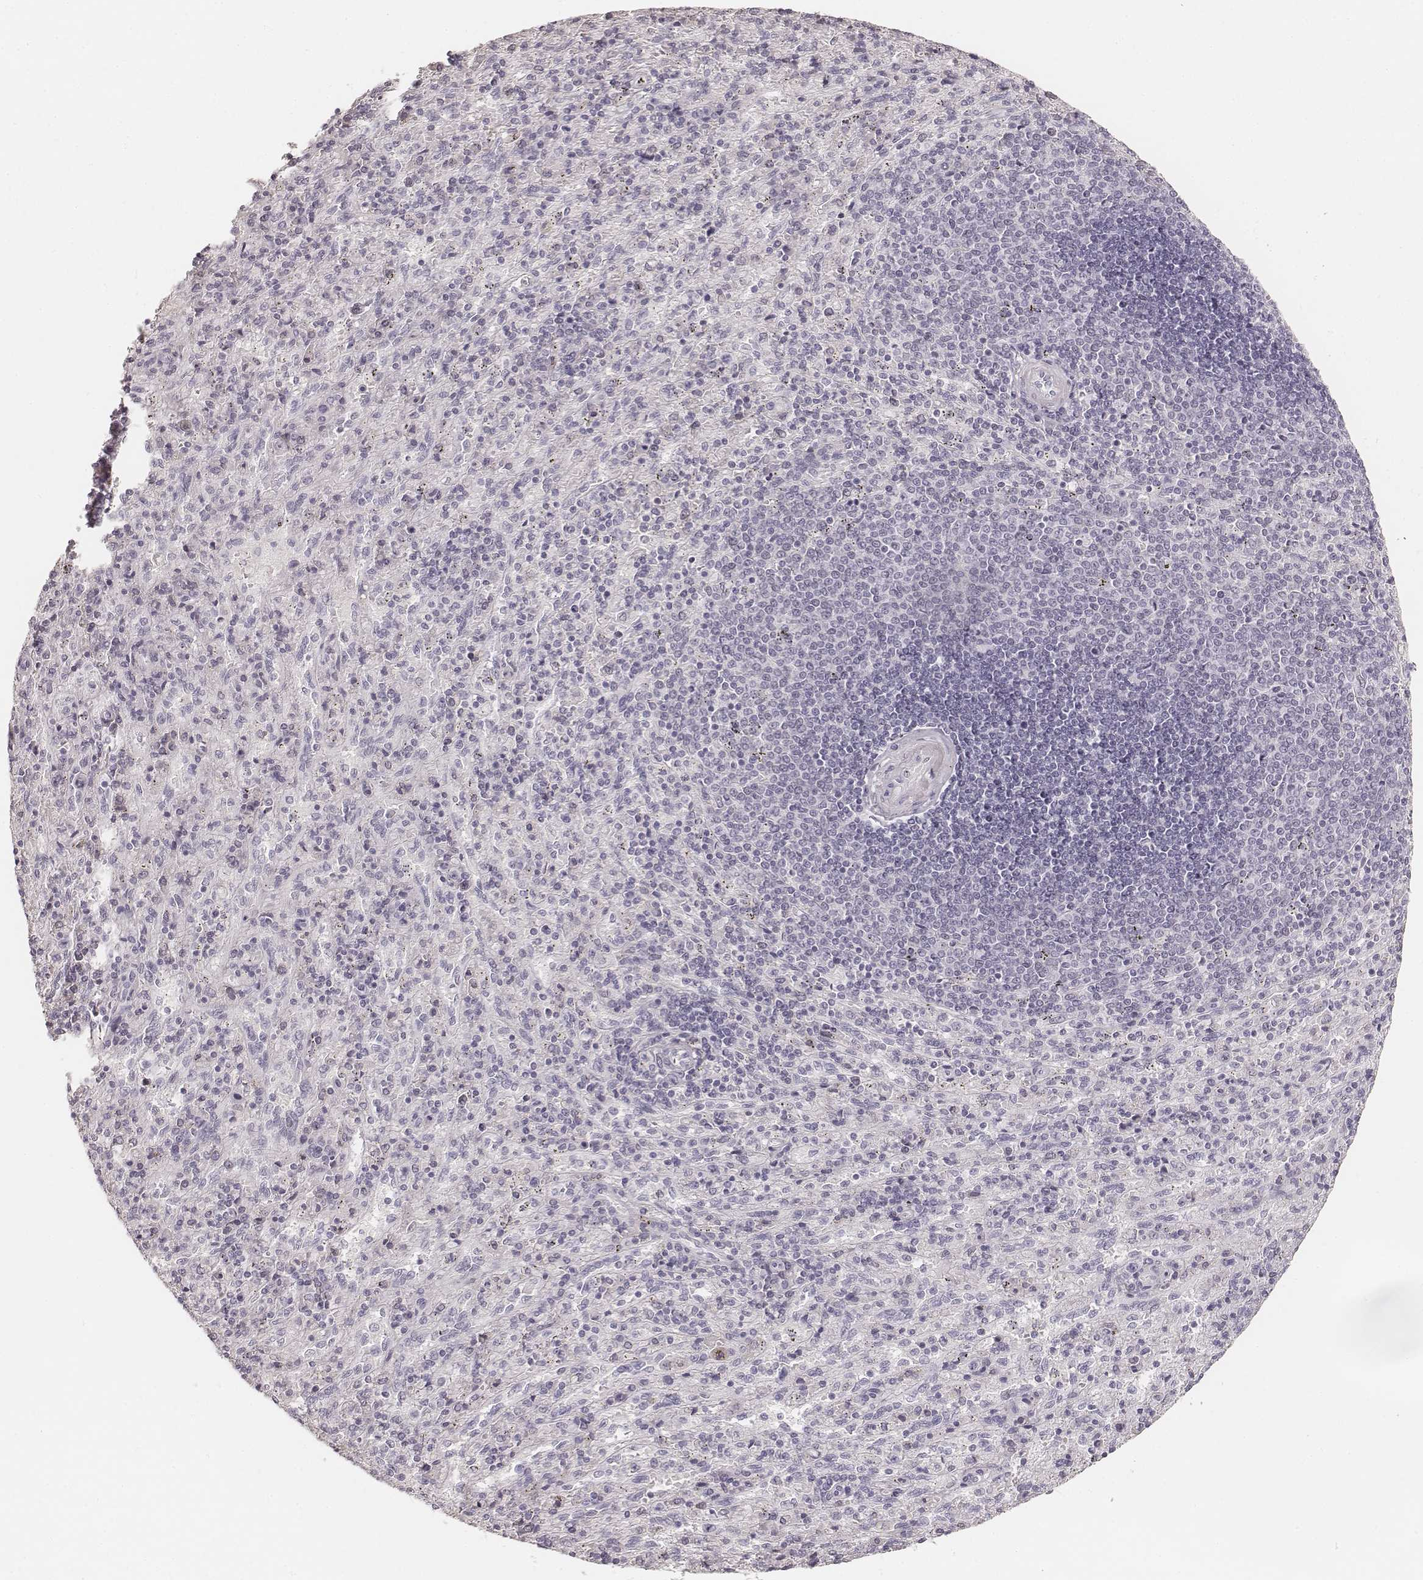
{"staining": {"intensity": "negative", "quantity": "none", "location": "none"}, "tissue": "spleen", "cell_type": "Cells in red pulp", "image_type": "normal", "snomed": [{"axis": "morphology", "description": "Normal tissue, NOS"}, {"axis": "topography", "description": "Spleen"}], "caption": "Micrograph shows no protein expression in cells in red pulp of unremarkable spleen.", "gene": "HNF4G", "patient": {"sex": "male", "age": 57}}